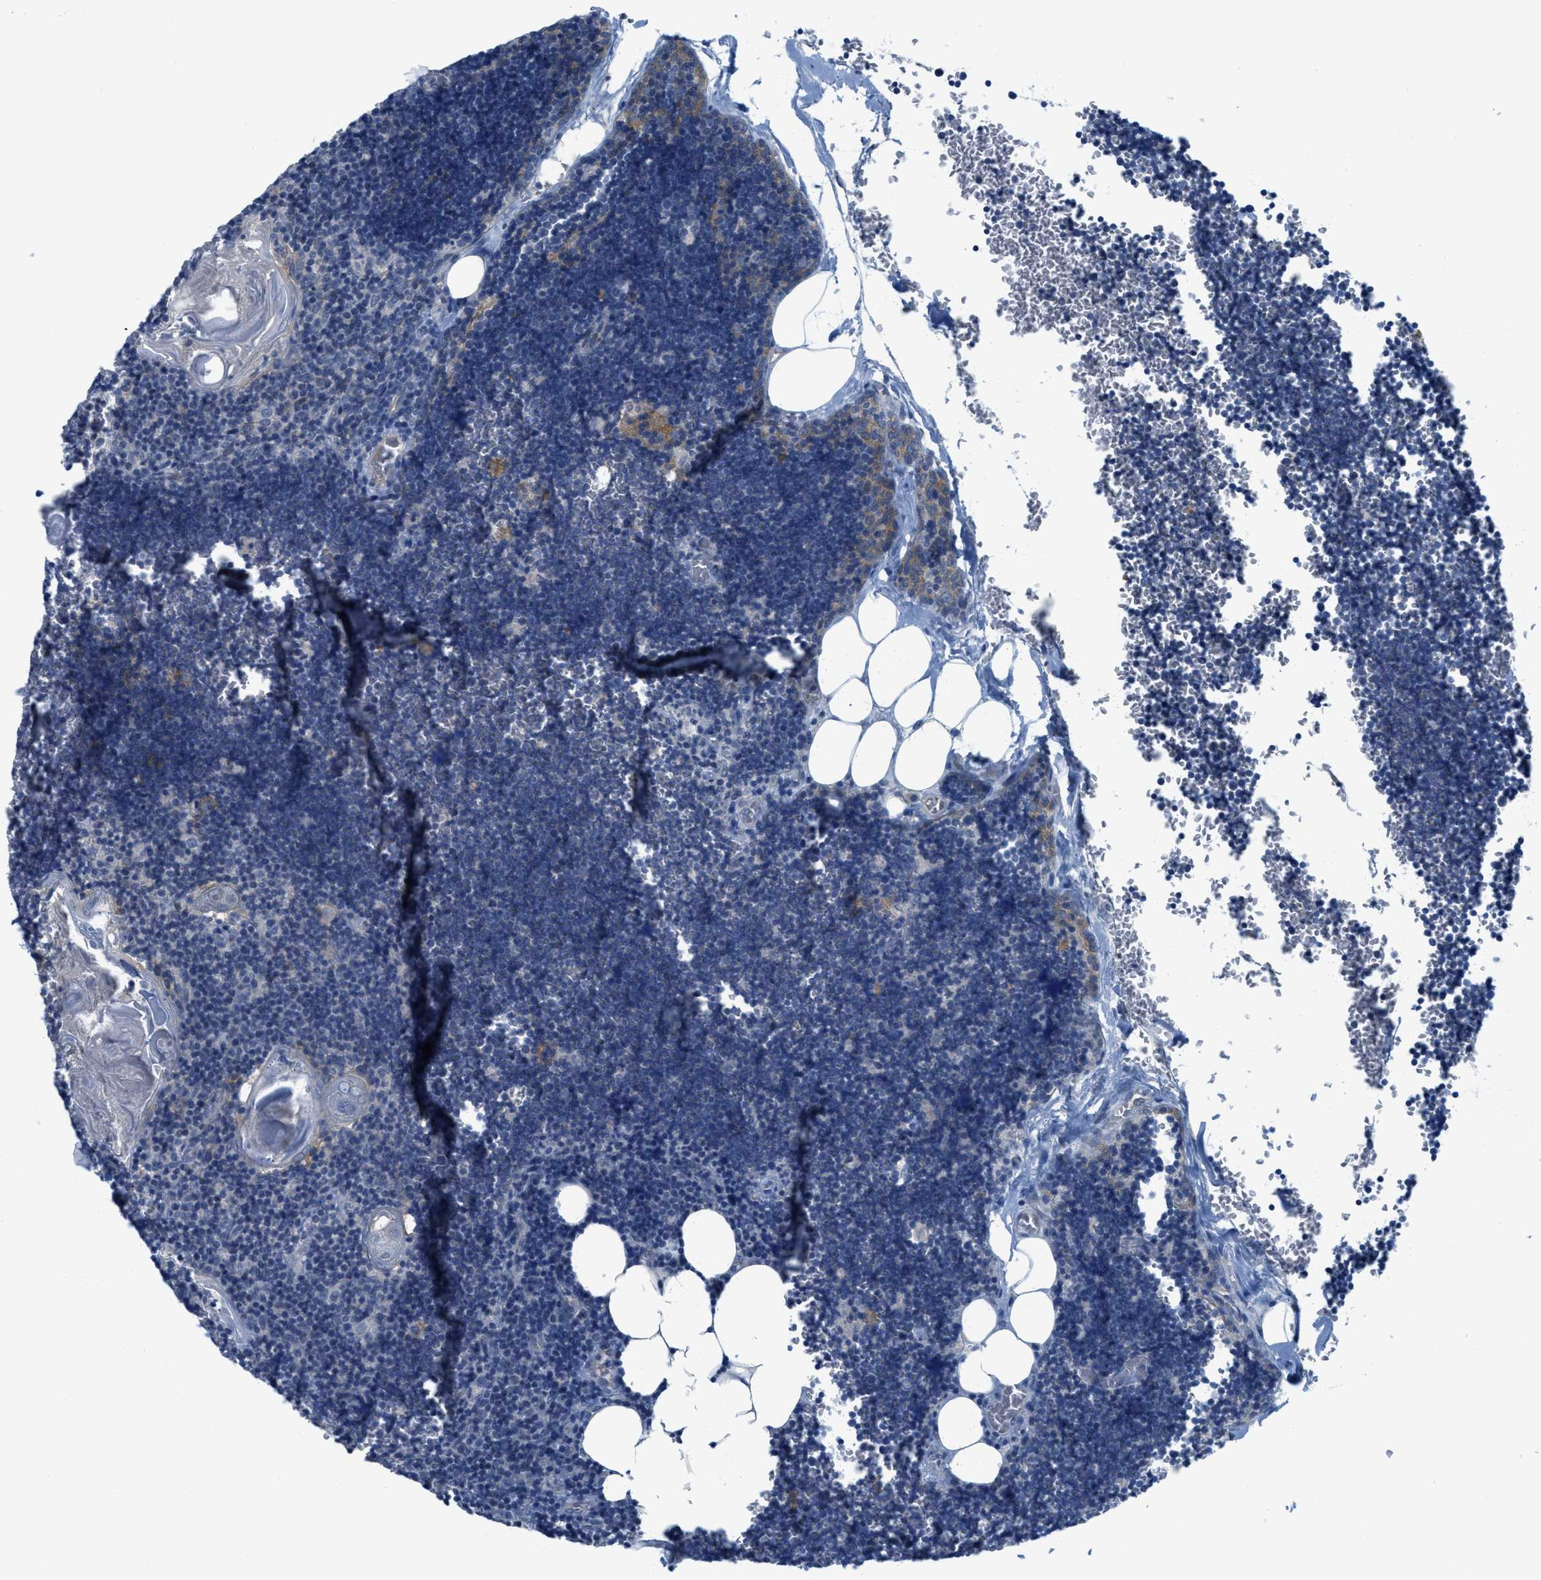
{"staining": {"intensity": "negative", "quantity": "none", "location": "none"}, "tissue": "lymph node", "cell_type": "Germinal center cells", "image_type": "normal", "snomed": [{"axis": "morphology", "description": "Normal tissue, NOS"}, {"axis": "topography", "description": "Lymph node"}], "caption": "Lymph node stained for a protein using IHC reveals no staining germinal center cells.", "gene": "ZFYVE9", "patient": {"sex": "male", "age": 33}}